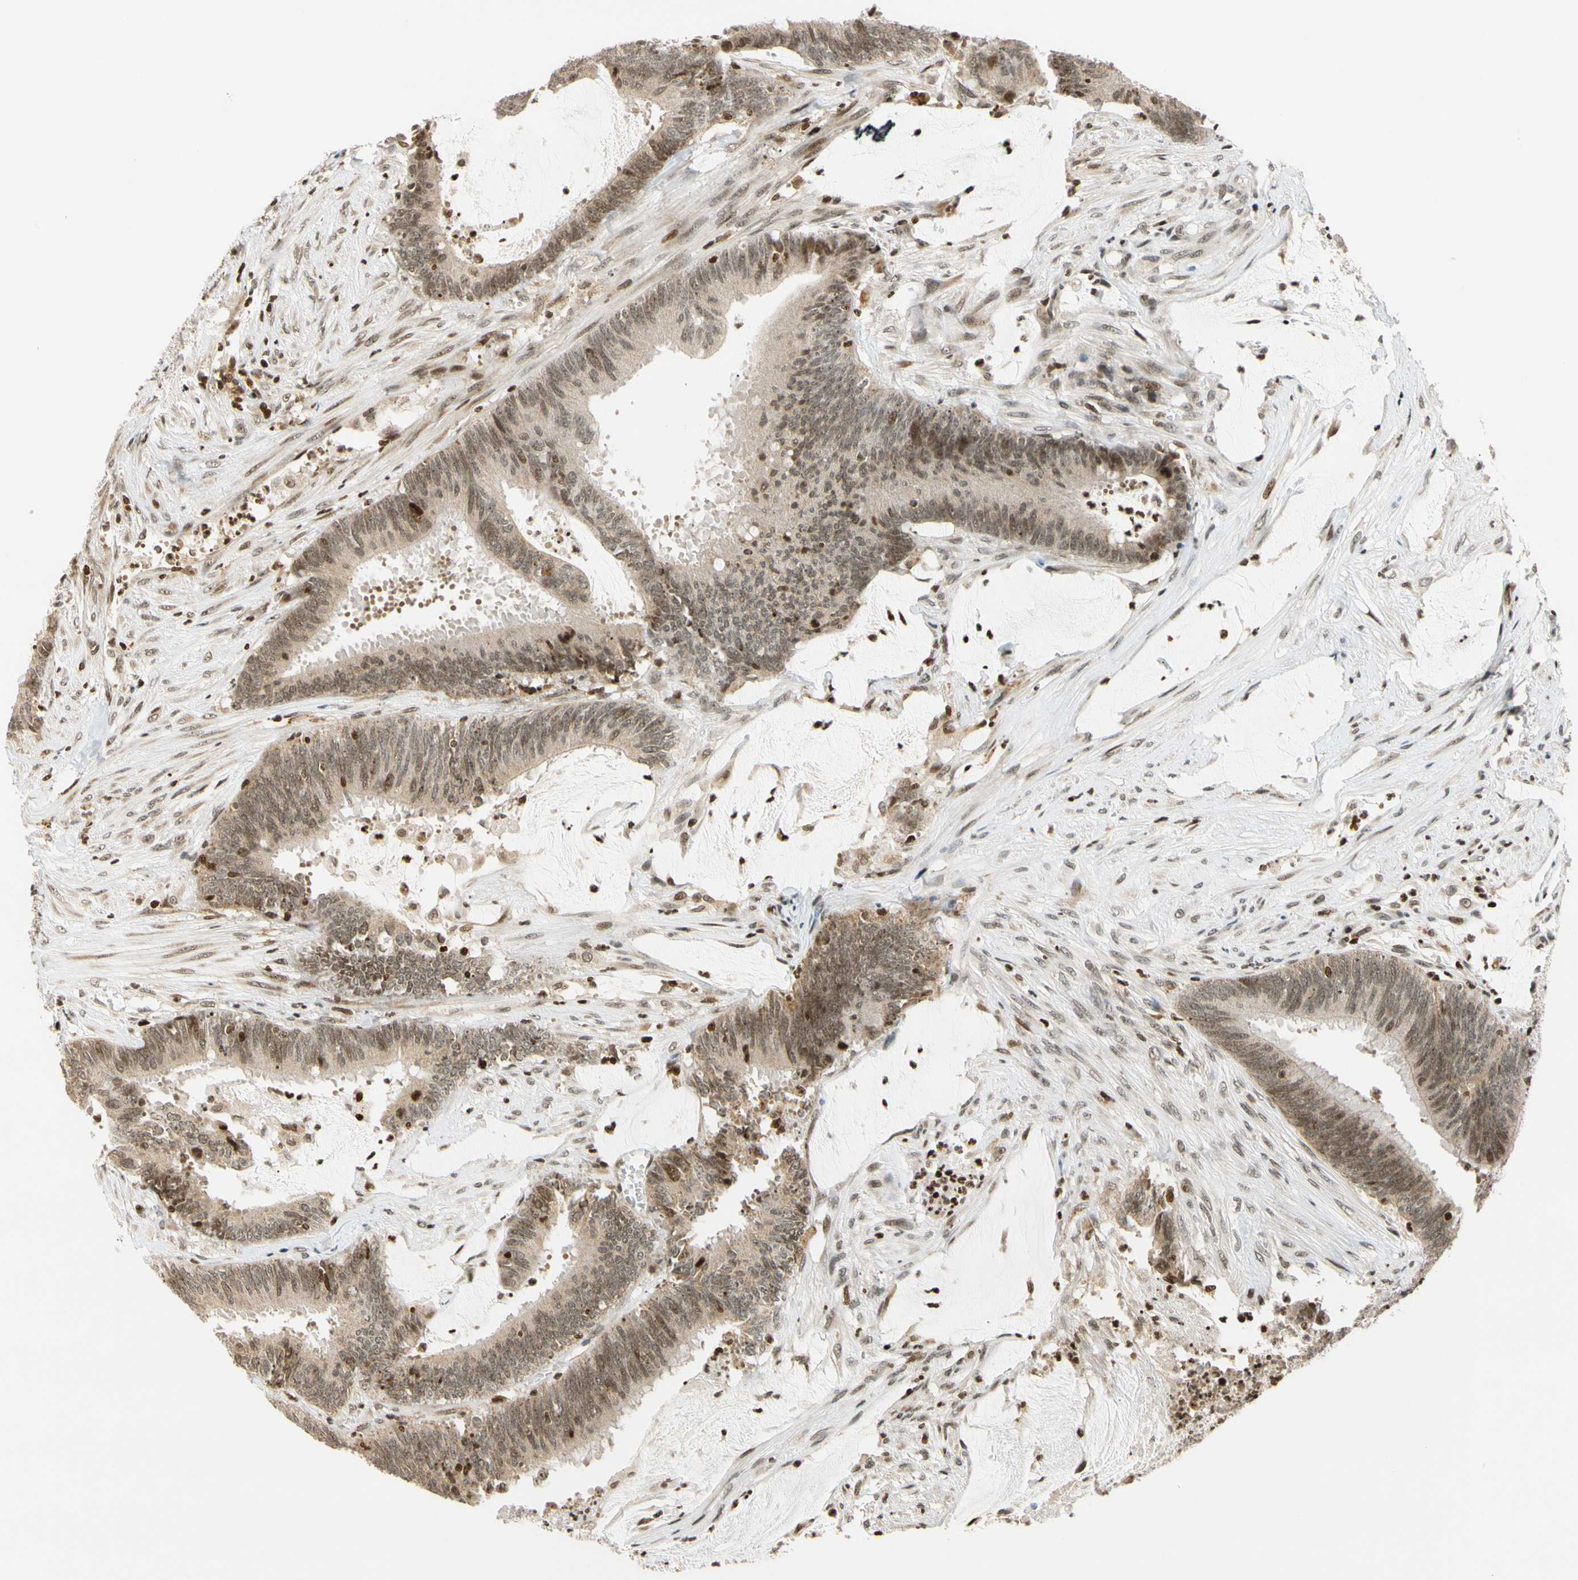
{"staining": {"intensity": "weak", "quantity": ">75%", "location": "cytoplasmic/membranous,nuclear"}, "tissue": "colorectal cancer", "cell_type": "Tumor cells", "image_type": "cancer", "snomed": [{"axis": "morphology", "description": "Adenocarcinoma, NOS"}, {"axis": "topography", "description": "Rectum"}], "caption": "Protein expression analysis of human adenocarcinoma (colorectal) reveals weak cytoplasmic/membranous and nuclear staining in about >75% of tumor cells. (Stains: DAB in brown, nuclei in blue, Microscopy: brightfield microscopy at high magnification).", "gene": "CDK7", "patient": {"sex": "female", "age": 66}}